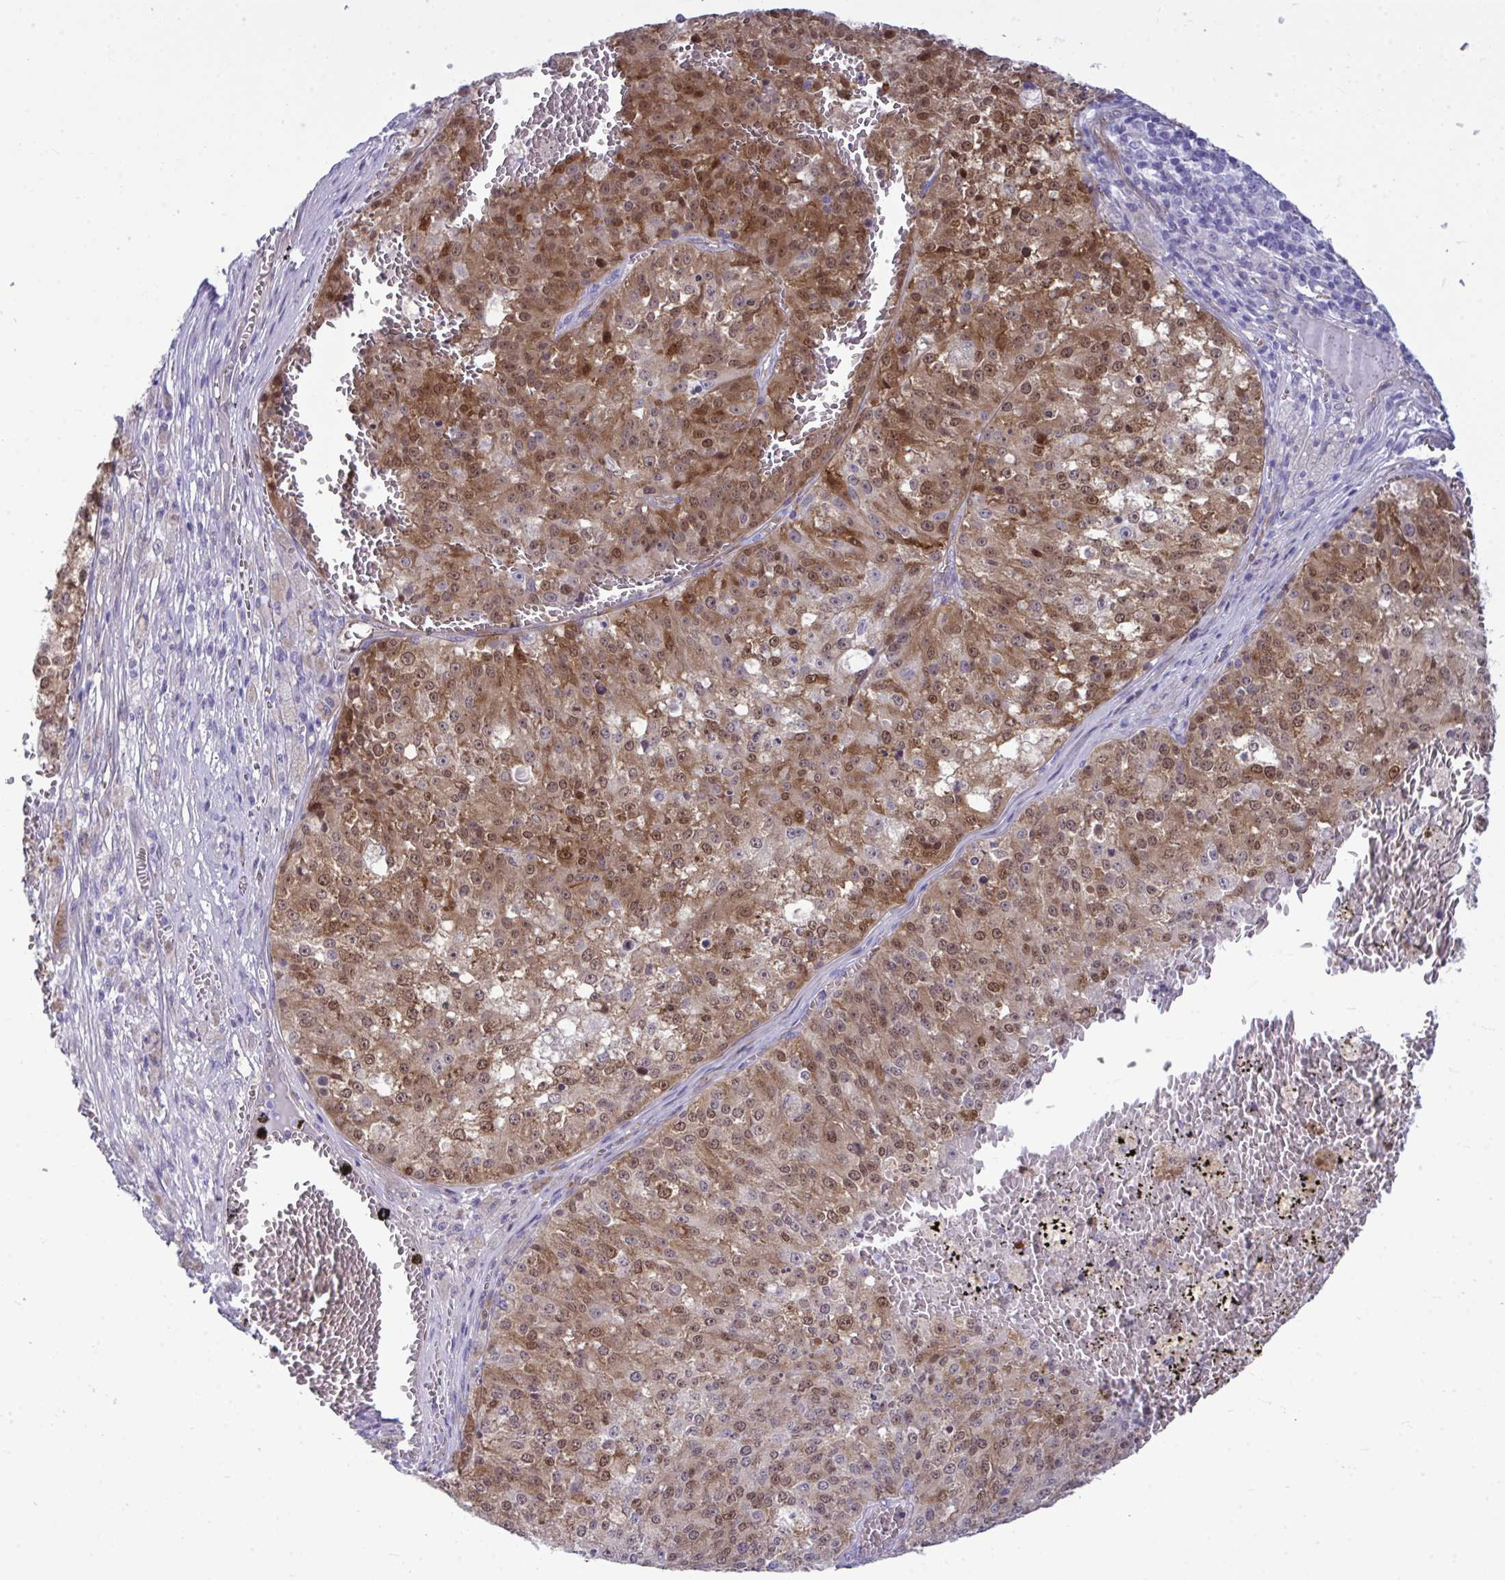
{"staining": {"intensity": "moderate", "quantity": "25%-75%", "location": "cytoplasmic/membranous,nuclear"}, "tissue": "melanoma", "cell_type": "Tumor cells", "image_type": "cancer", "snomed": [{"axis": "morphology", "description": "Malignant melanoma, Metastatic site"}, {"axis": "topography", "description": "Lymph node"}], "caption": "Melanoma stained with a protein marker shows moderate staining in tumor cells.", "gene": "LIMS2", "patient": {"sex": "female", "age": 64}}